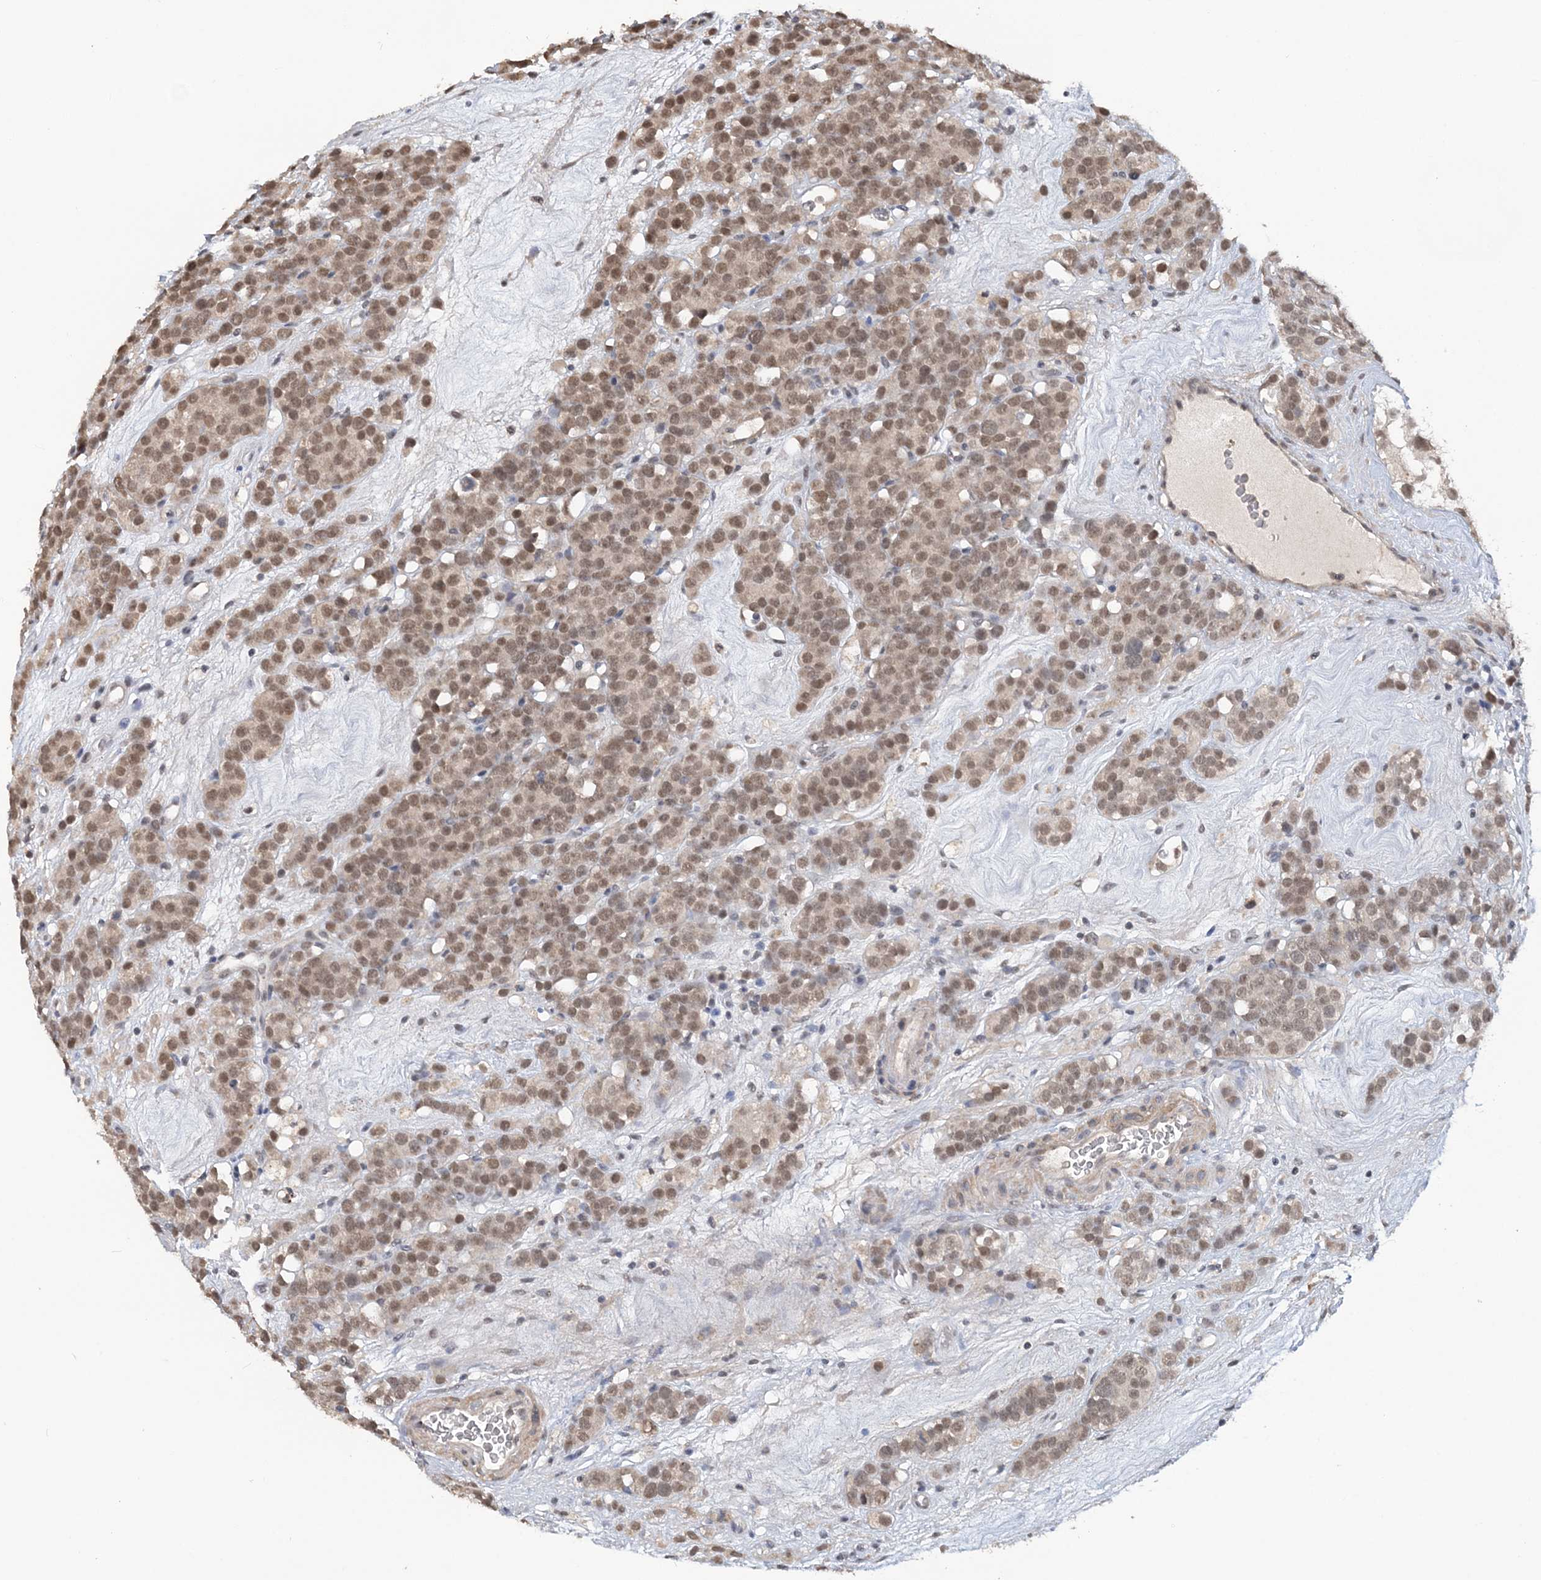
{"staining": {"intensity": "moderate", "quantity": ">75%", "location": "nuclear"}, "tissue": "testis cancer", "cell_type": "Tumor cells", "image_type": "cancer", "snomed": [{"axis": "morphology", "description": "Seminoma, NOS"}, {"axis": "topography", "description": "Testis"}], "caption": "Human testis cancer (seminoma) stained with a brown dye displays moderate nuclear positive positivity in approximately >75% of tumor cells.", "gene": "TSHZ2", "patient": {"sex": "male", "age": 71}}